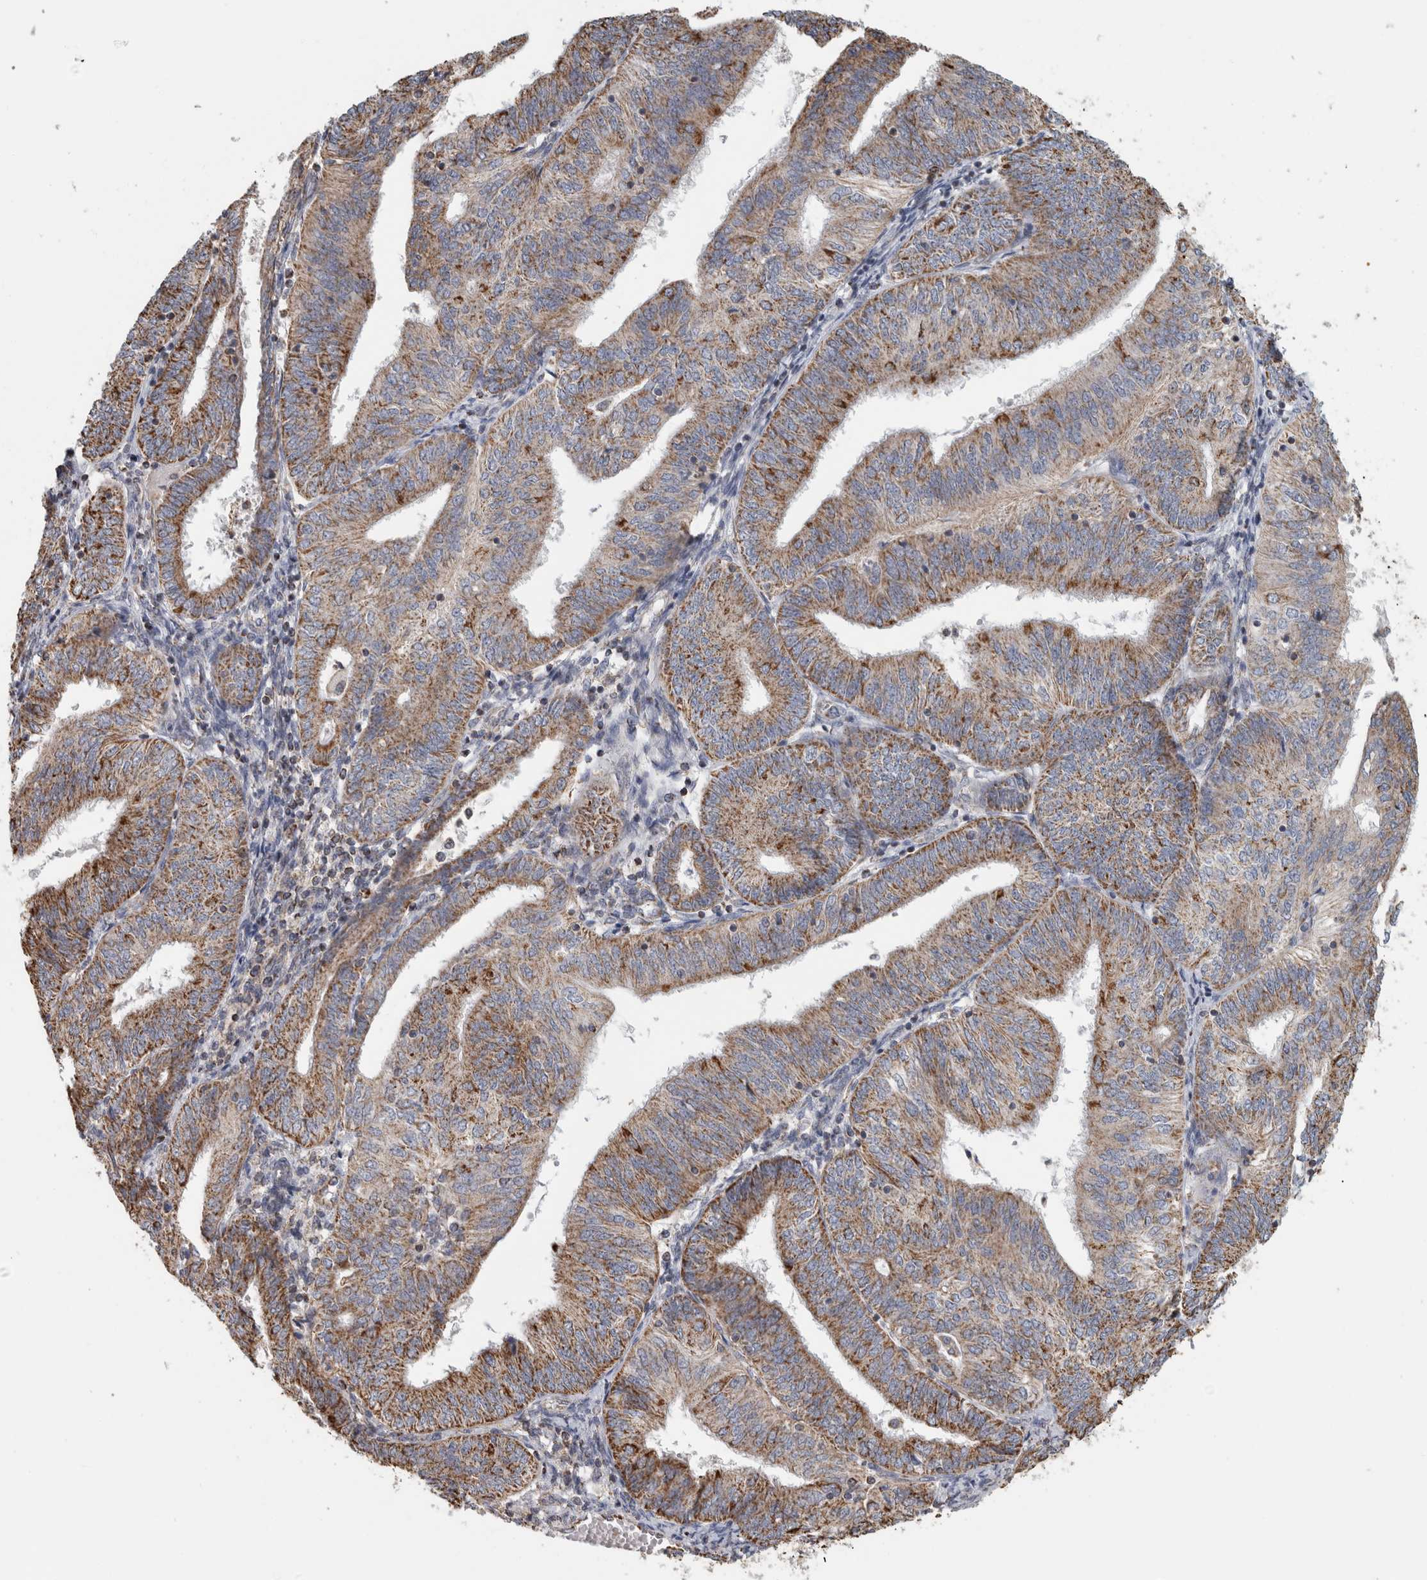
{"staining": {"intensity": "moderate", "quantity": ">75%", "location": "cytoplasmic/membranous"}, "tissue": "endometrial cancer", "cell_type": "Tumor cells", "image_type": "cancer", "snomed": [{"axis": "morphology", "description": "Adenocarcinoma, NOS"}, {"axis": "topography", "description": "Endometrium"}], "caption": "Endometrial cancer (adenocarcinoma) stained with a protein marker shows moderate staining in tumor cells.", "gene": "ST8SIA1", "patient": {"sex": "female", "age": 58}}